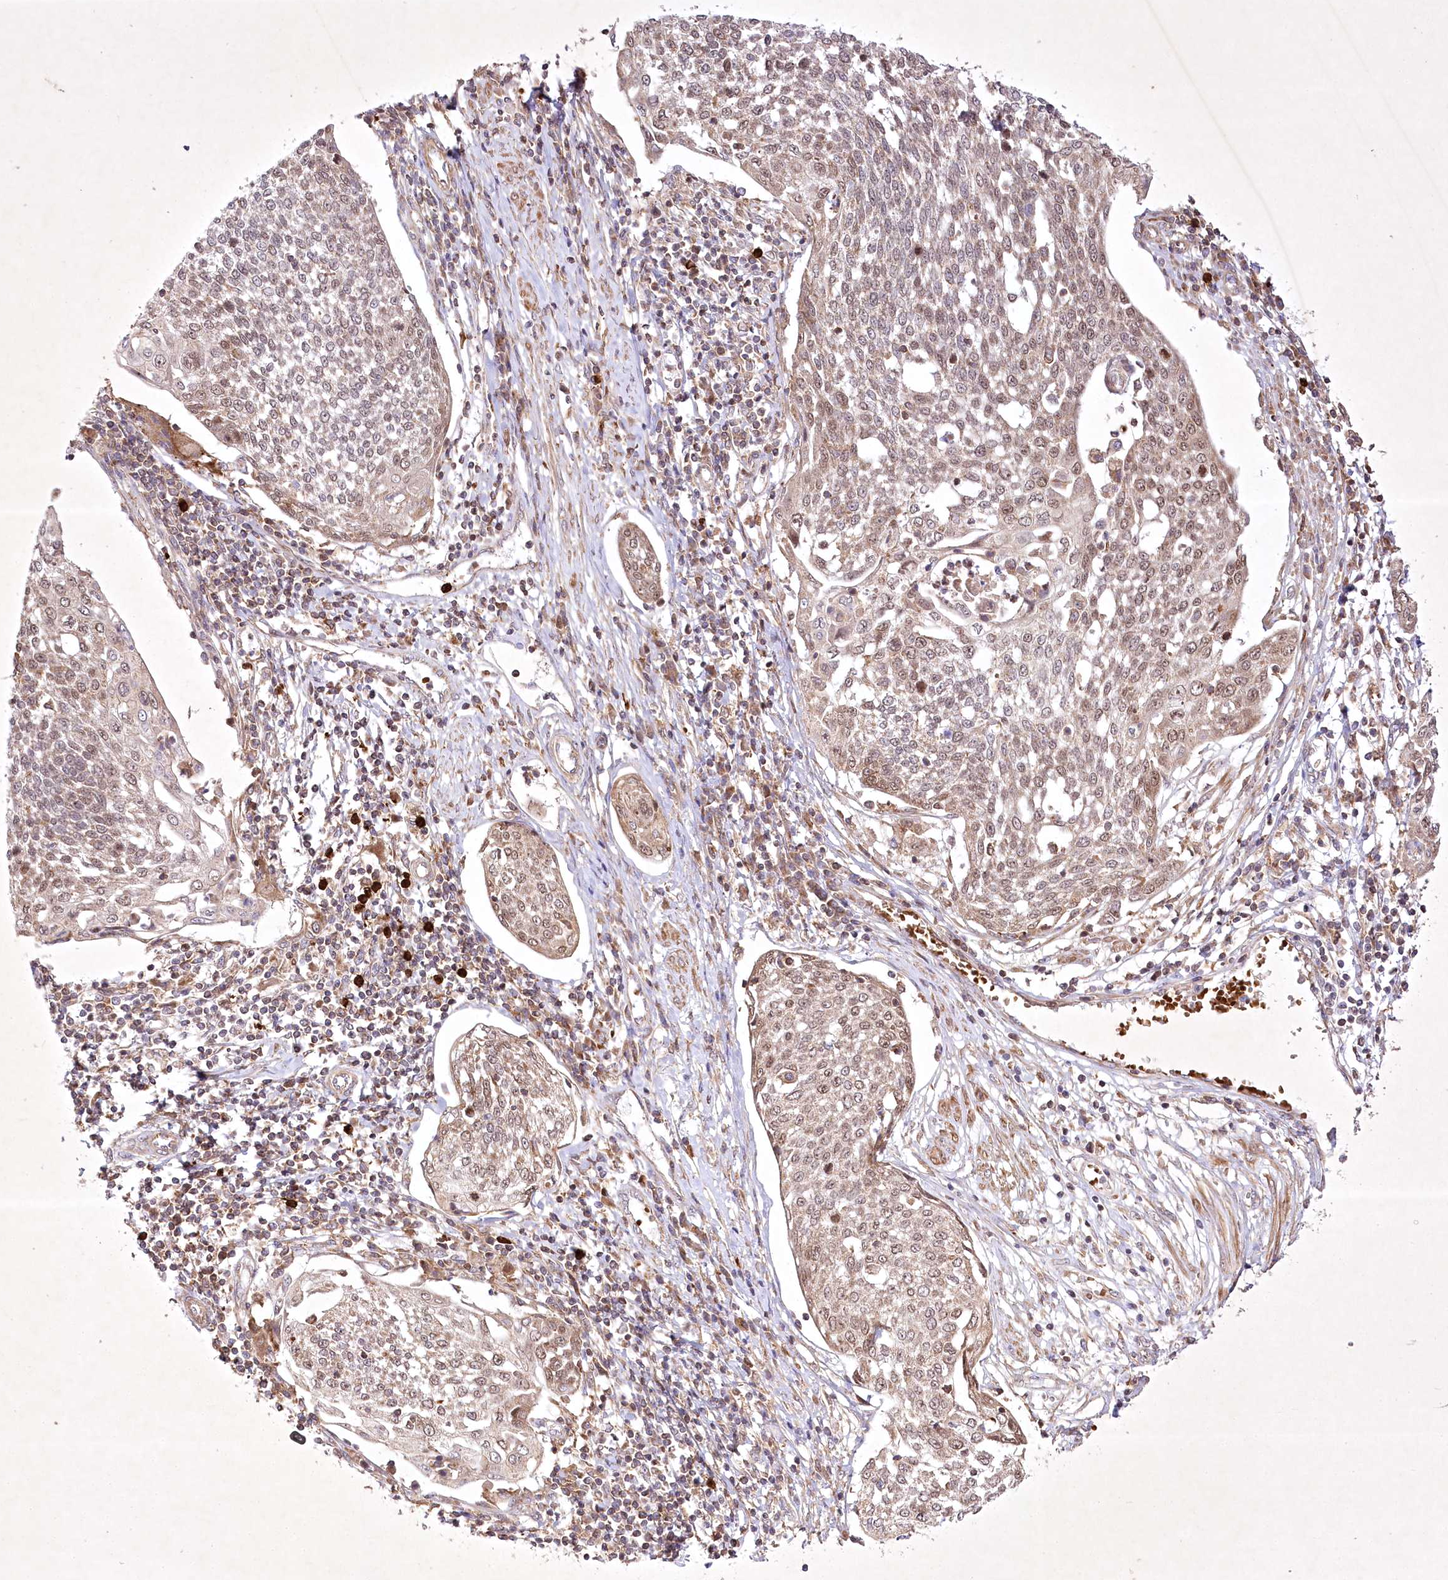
{"staining": {"intensity": "moderate", "quantity": ">75%", "location": "cytoplasmic/membranous,nuclear"}, "tissue": "cervical cancer", "cell_type": "Tumor cells", "image_type": "cancer", "snomed": [{"axis": "morphology", "description": "Squamous cell carcinoma, NOS"}, {"axis": "topography", "description": "Cervix"}], "caption": "Immunohistochemical staining of cervical cancer (squamous cell carcinoma) exhibits medium levels of moderate cytoplasmic/membranous and nuclear protein staining in about >75% of tumor cells.", "gene": "OPA1", "patient": {"sex": "female", "age": 34}}